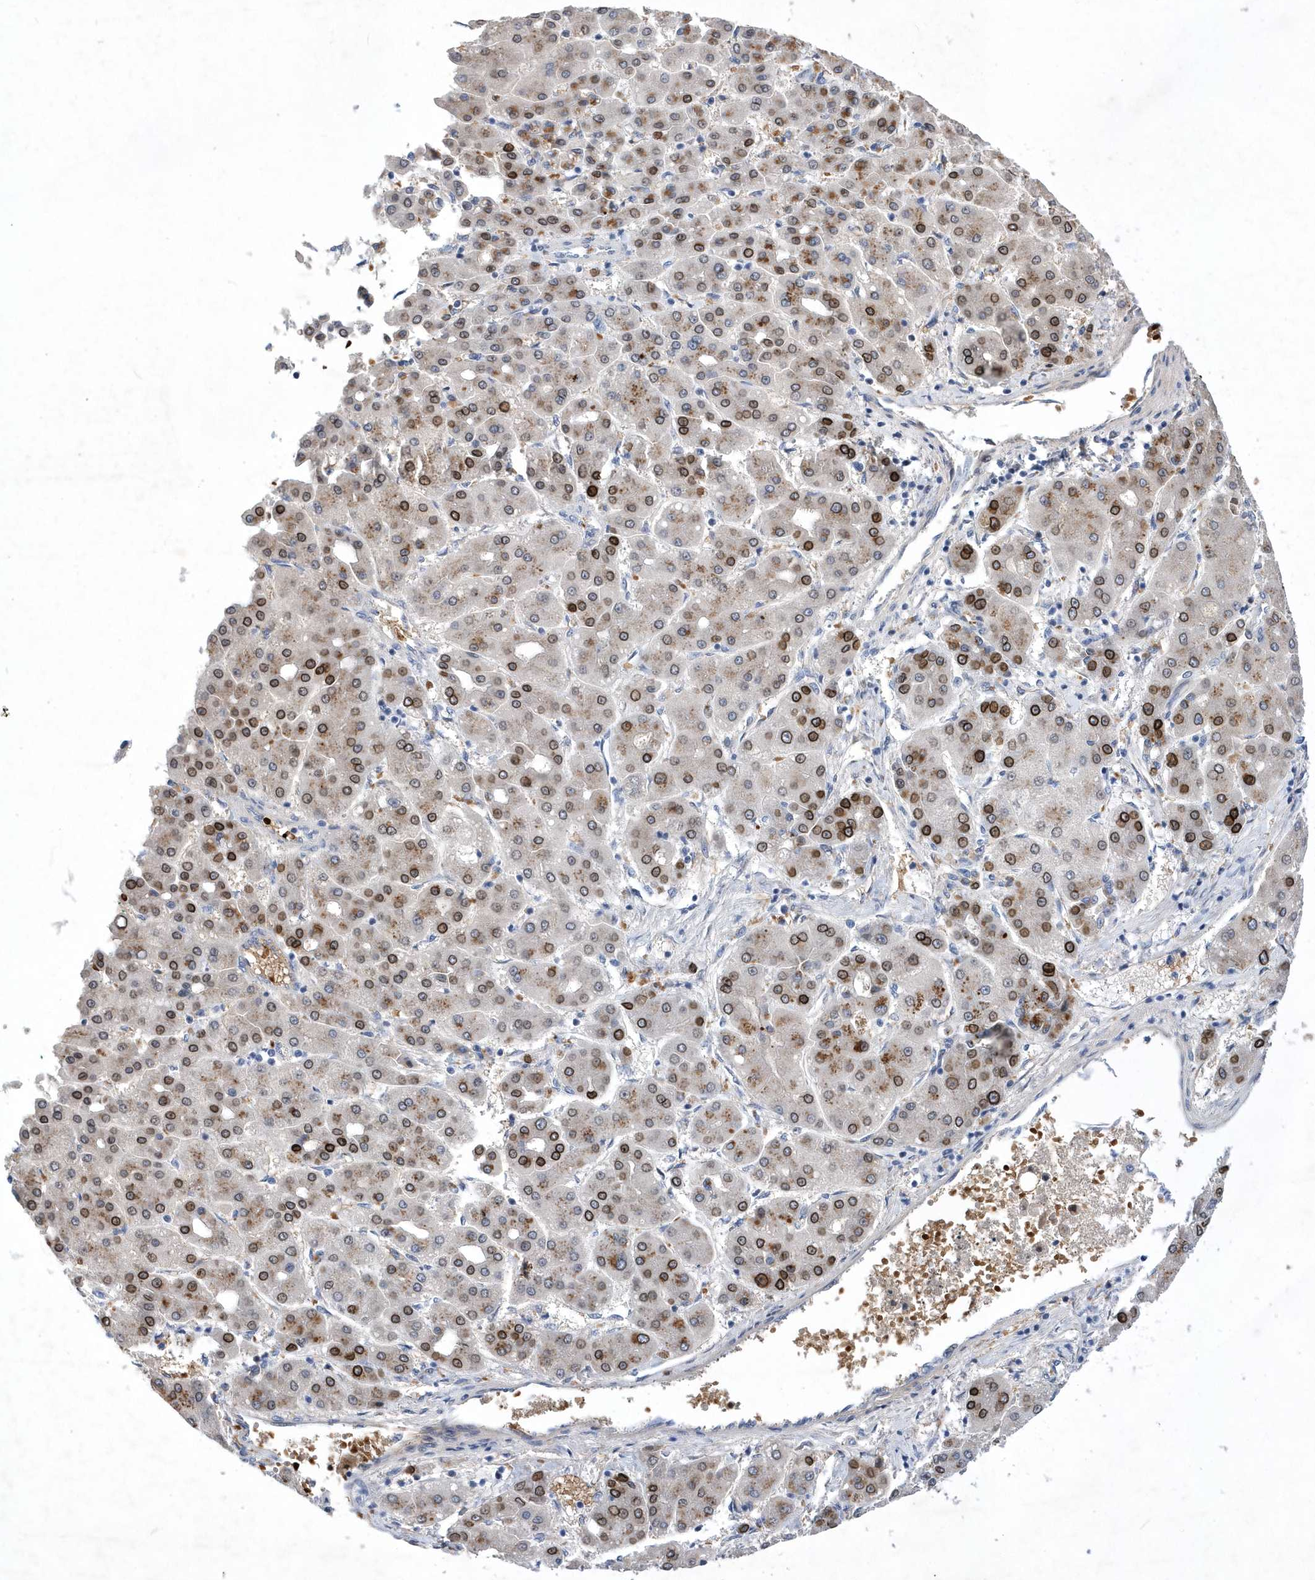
{"staining": {"intensity": "strong", "quantity": "25%-75%", "location": "cytoplasmic/membranous,nuclear"}, "tissue": "liver cancer", "cell_type": "Tumor cells", "image_type": "cancer", "snomed": [{"axis": "morphology", "description": "Carcinoma, Hepatocellular, NOS"}, {"axis": "topography", "description": "Liver"}], "caption": "Immunohistochemical staining of human liver cancer (hepatocellular carcinoma) exhibits strong cytoplasmic/membranous and nuclear protein expression in about 25%-75% of tumor cells. (DAB (3,3'-diaminobenzidine) IHC, brown staining for protein, blue staining for nuclei).", "gene": "ZNF875", "patient": {"sex": "male", "age": 65}}